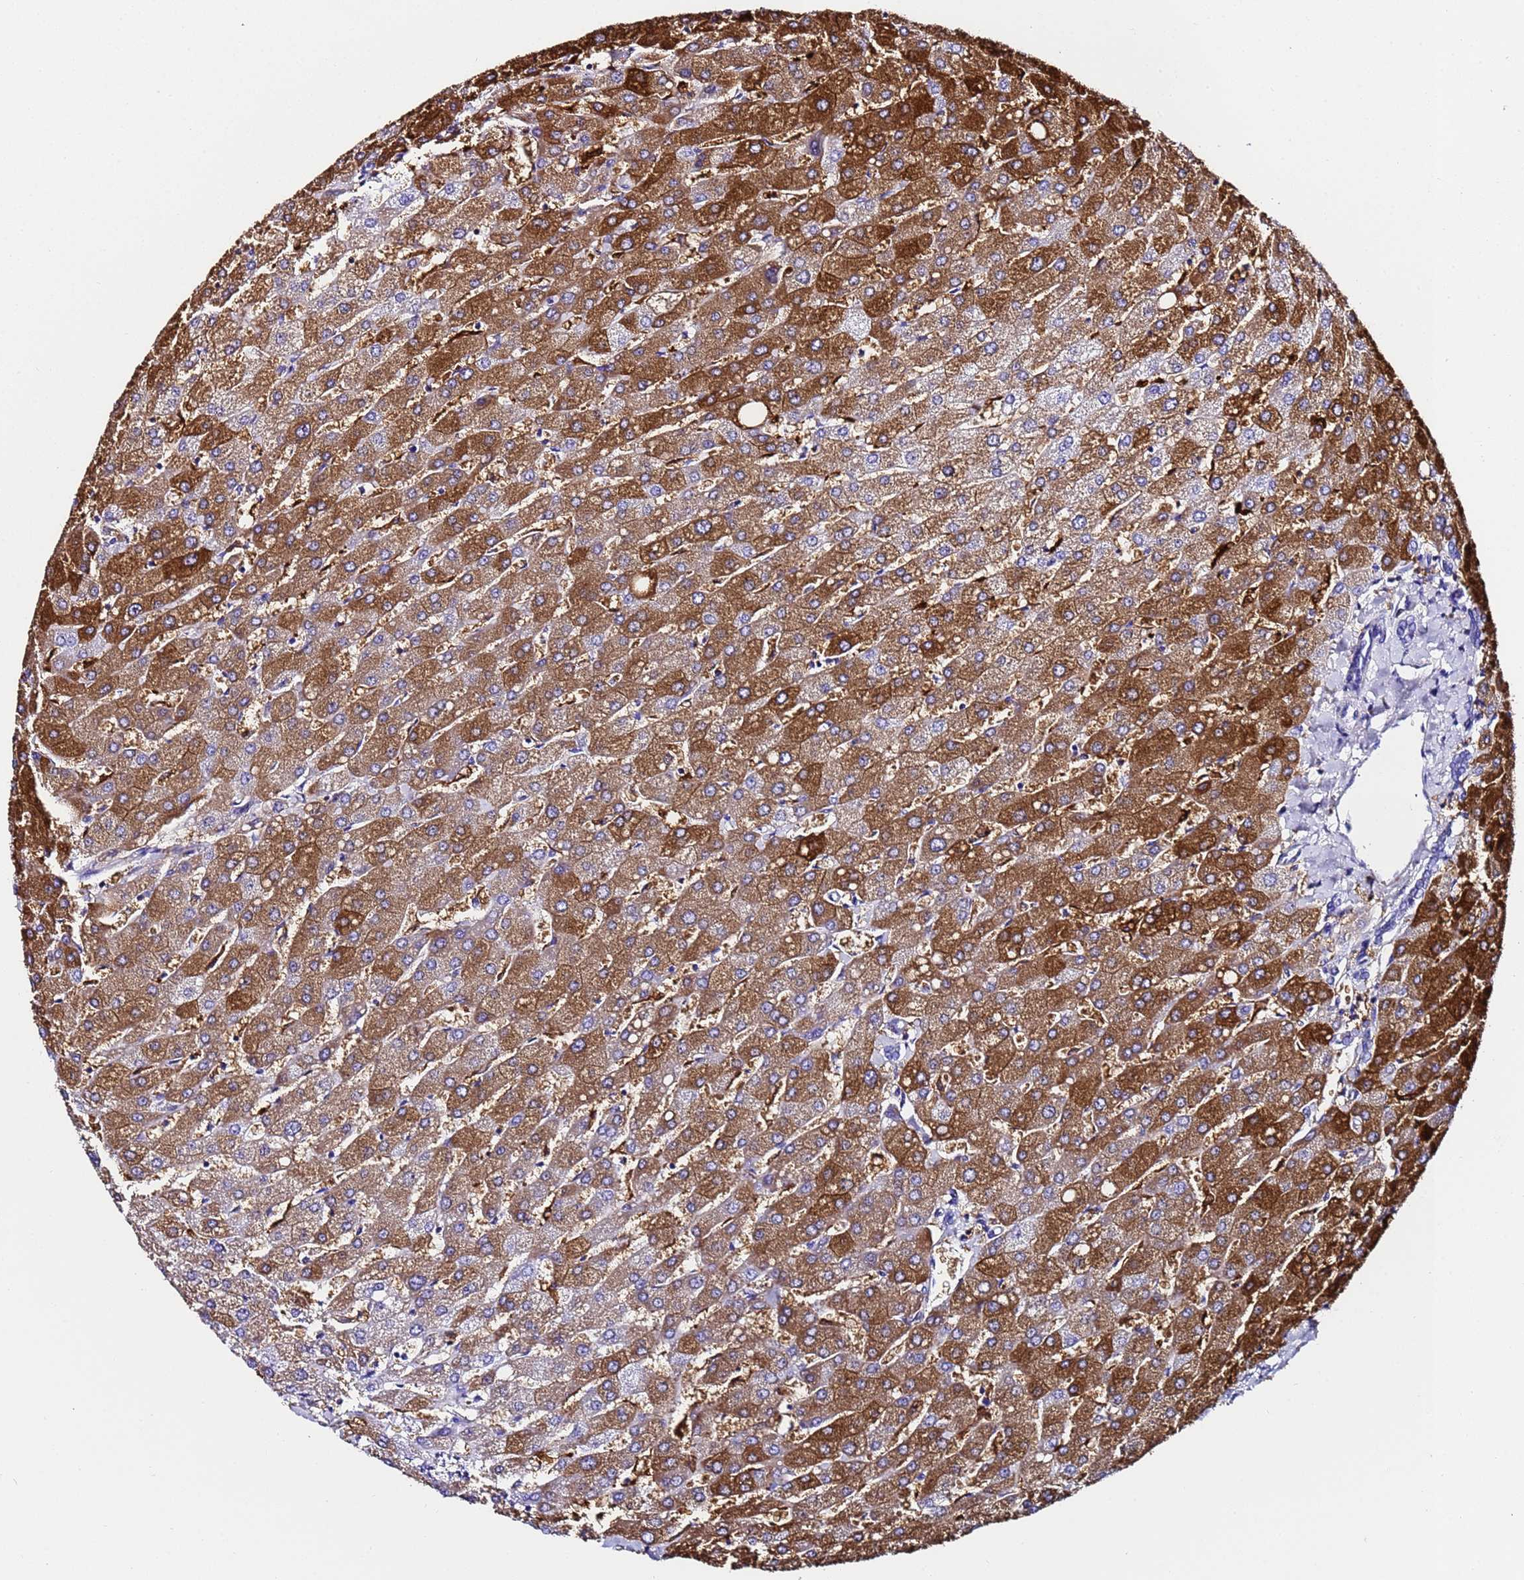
{"staining": {"intensity": "negative", "quantity": "none", "location": "none"}, "tissue": "liver", "cell_type": "Cholangiocytes", "image_type": "normal", "snomed": [{"axis": "morphology", "description": "Normal tissue, NOS"}, {"axis": "topography", "description": "Liver"}], "caption": "This is an immunohistochemistry (IHC) micrograph of unremarkable liver. There is no positivity in cholangiocytes.", "gene": "FTL", "patient": {"sex": "male", "age": 55}}